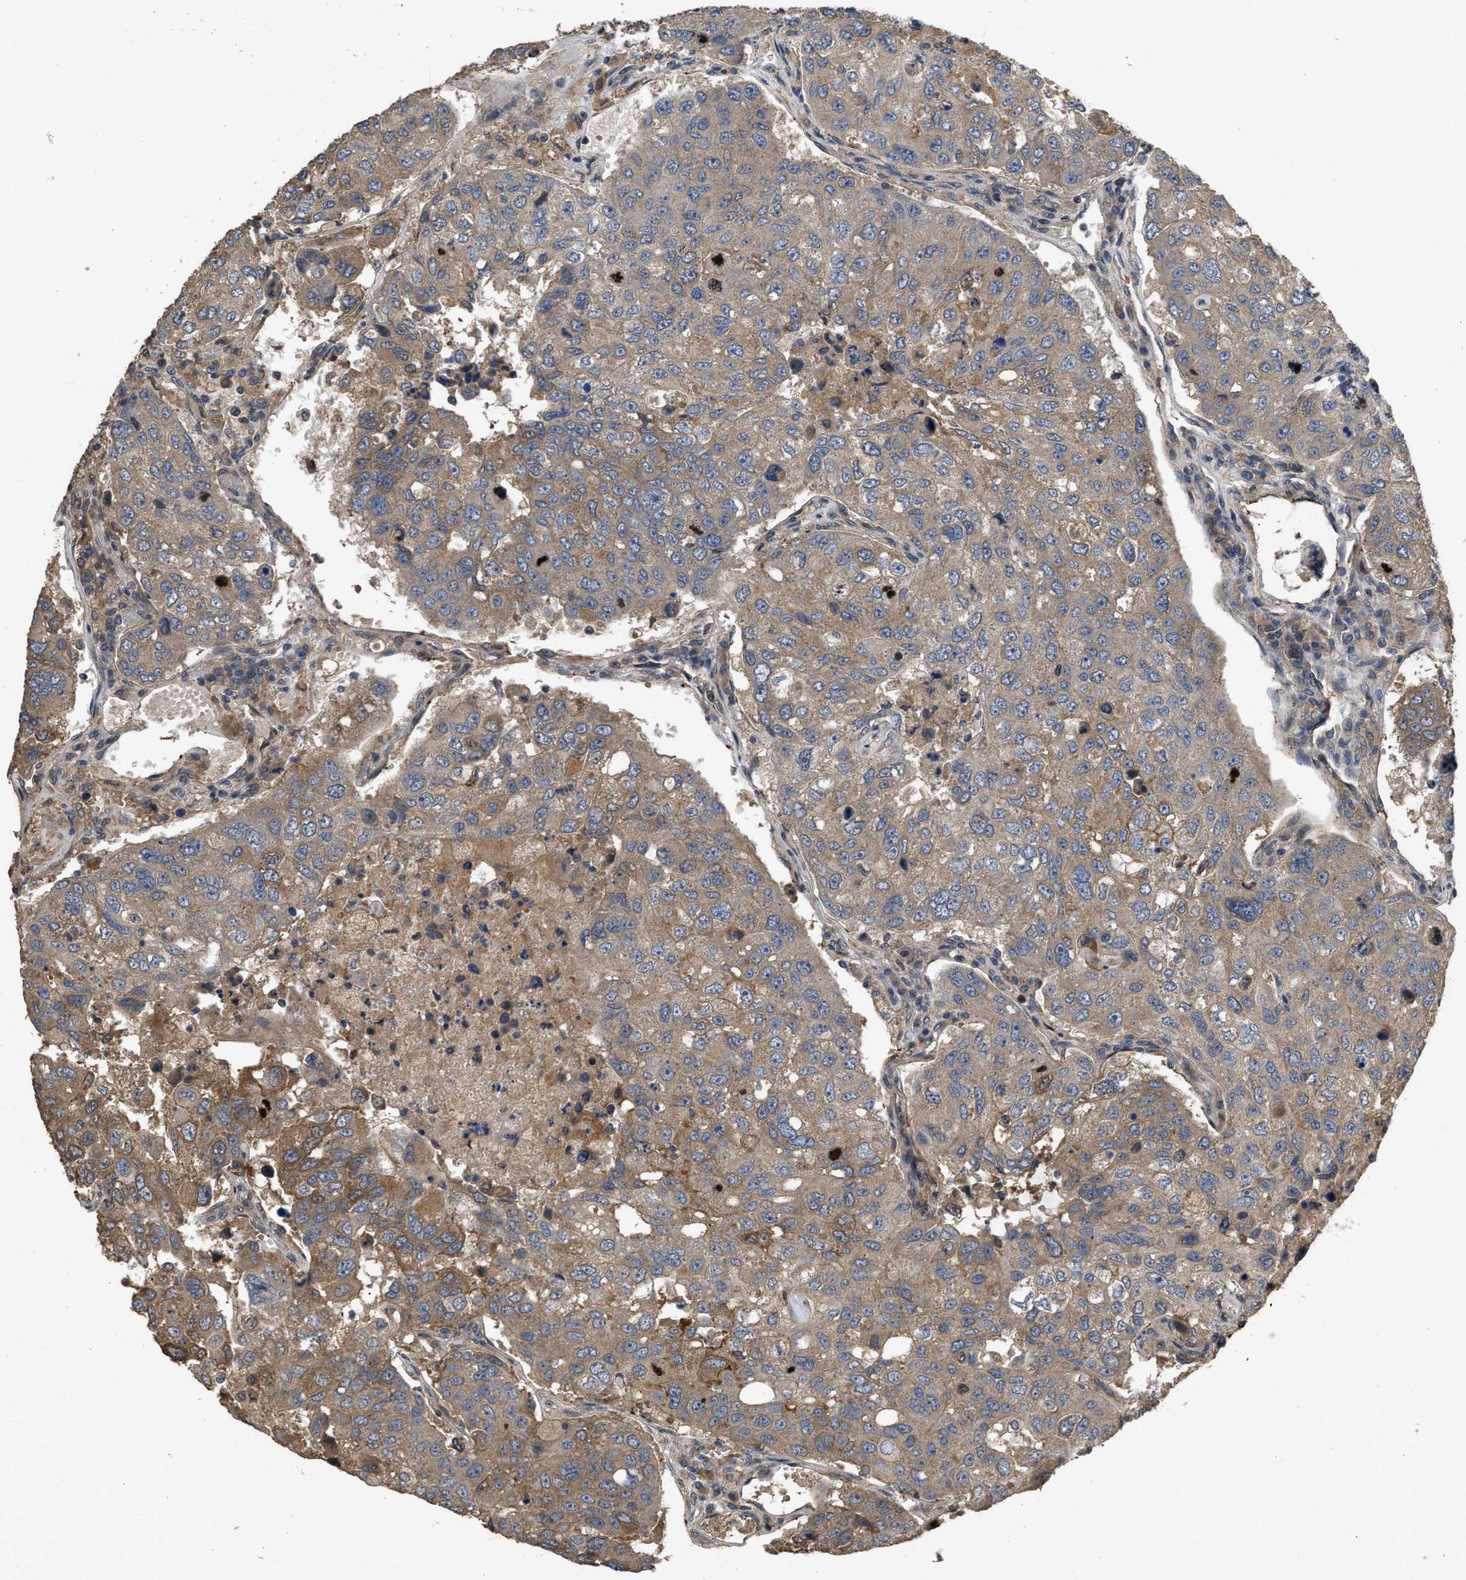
{"staining": {"intensity": "moderate", "quantity": "25%-75%", "location": "cytoplasmic/membranous"}, "tissue": "urothelial cancer", "cell_type": "Tumor cells", "image_type": "cancer", "snomed": [{"axis": "morphology", "description": "Urothelial carcinoma, High grade"}, {"axis": "topography", "description": "Lymph node"}, {"axis": "topography", "description": "Urinary bladder"}], "caption": "The immunohistochemical stain highlights moderate cytoplasmic/membranous expression in tumor cells of urothelial carcinoma (high-grade) tissue.", "gene": "UTRN", "patient": {"sex": "male", "age": 51}}